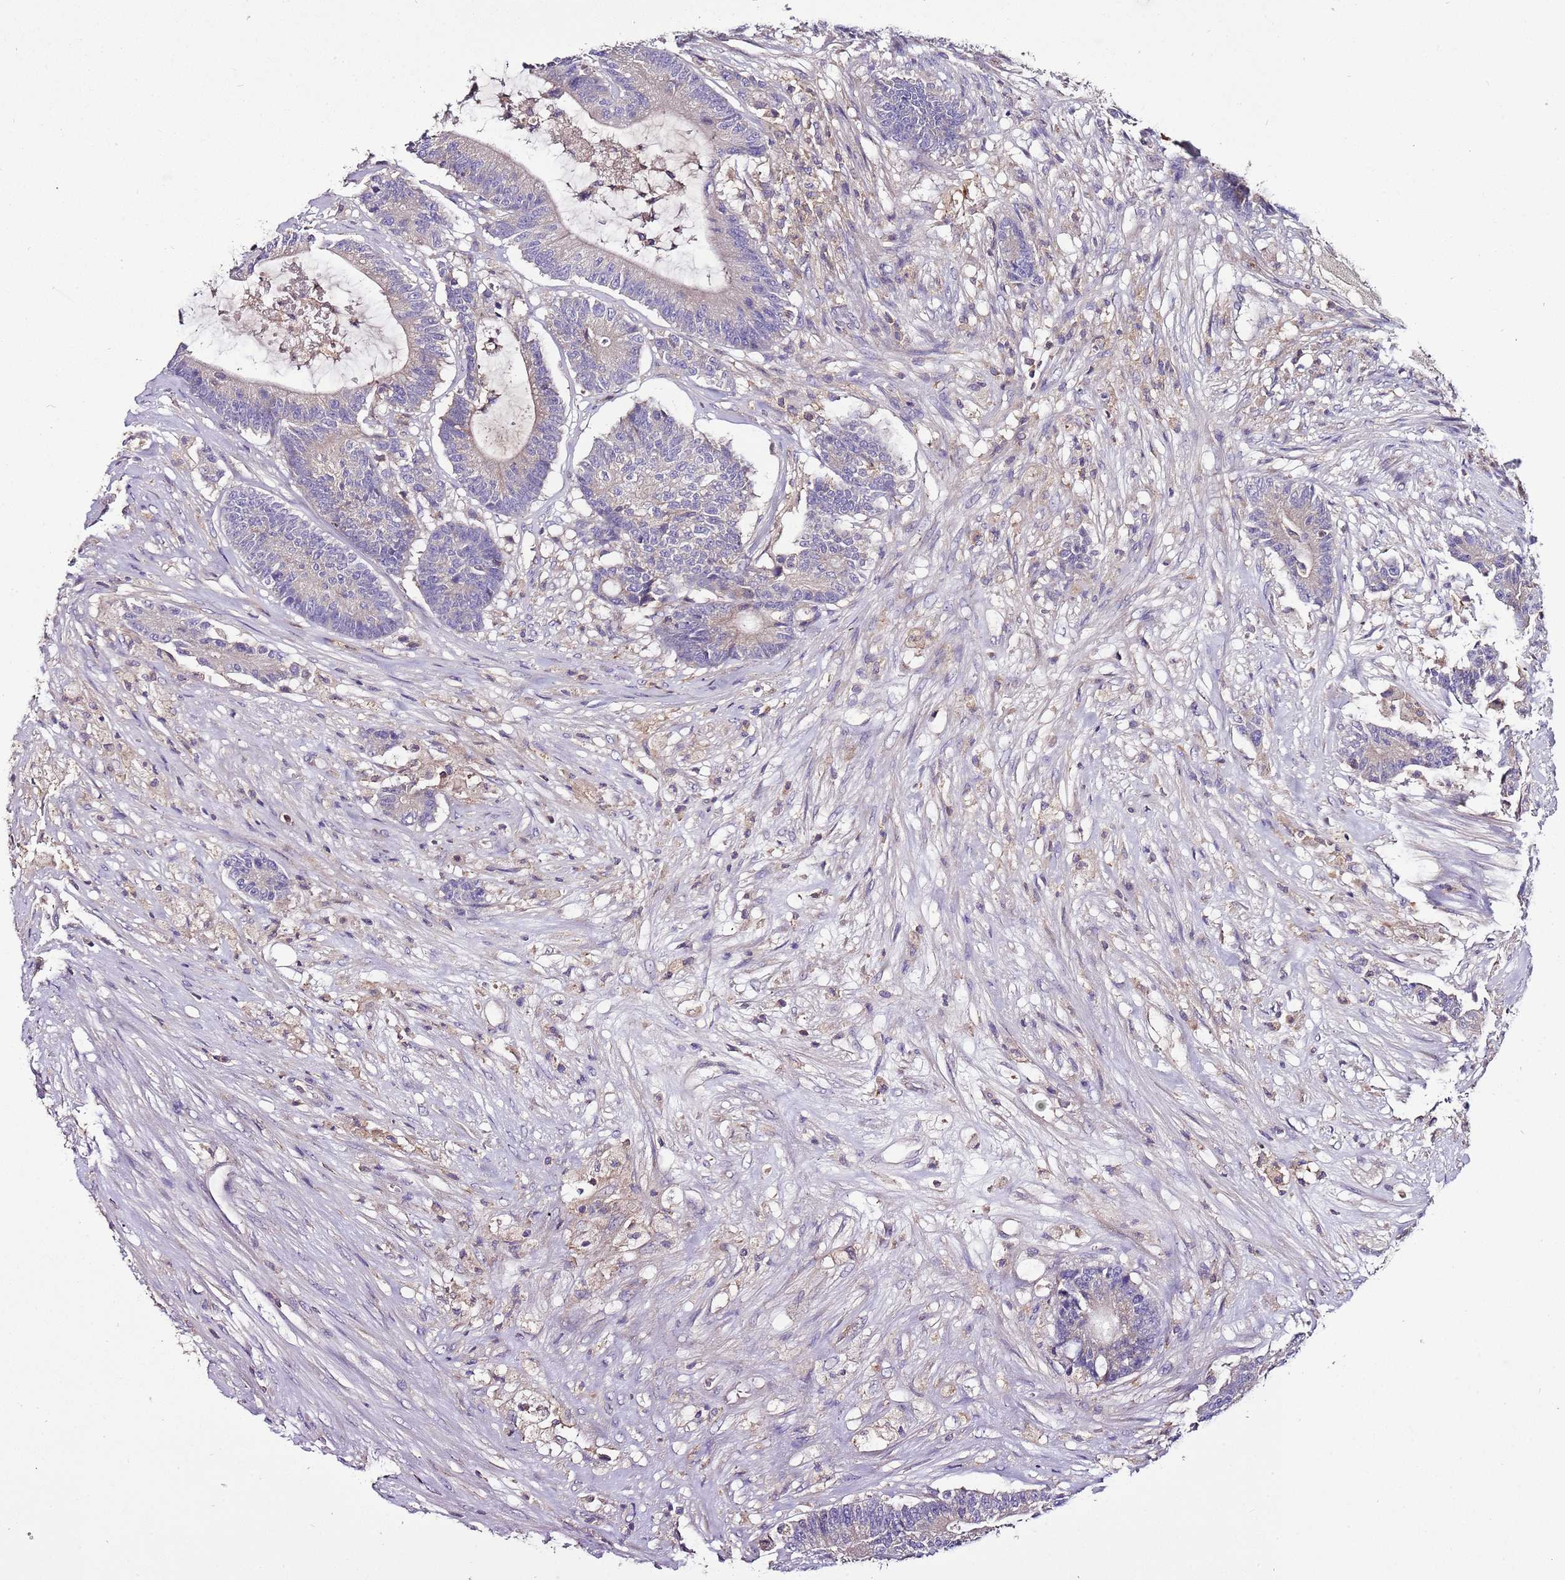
{"staining": {"intensity": "negative", "quantity": "none", "location": "none"}, "tissue": "colorectal cancer", "cell_type": "Tumor cells", "image_type": "cancer", "snomed": [{"axis": "morphology", "description": "Adenocarcinoma, NOS"}, {"axis": "topography", "description": "Colon"}], "caption": "DAB immunohistochemical staining of colorectal adenocarcinoma demonstrates no significant expression in tumor cells.", "gene": "IGIP", "patient": {"sex": "female", "age": 84}}